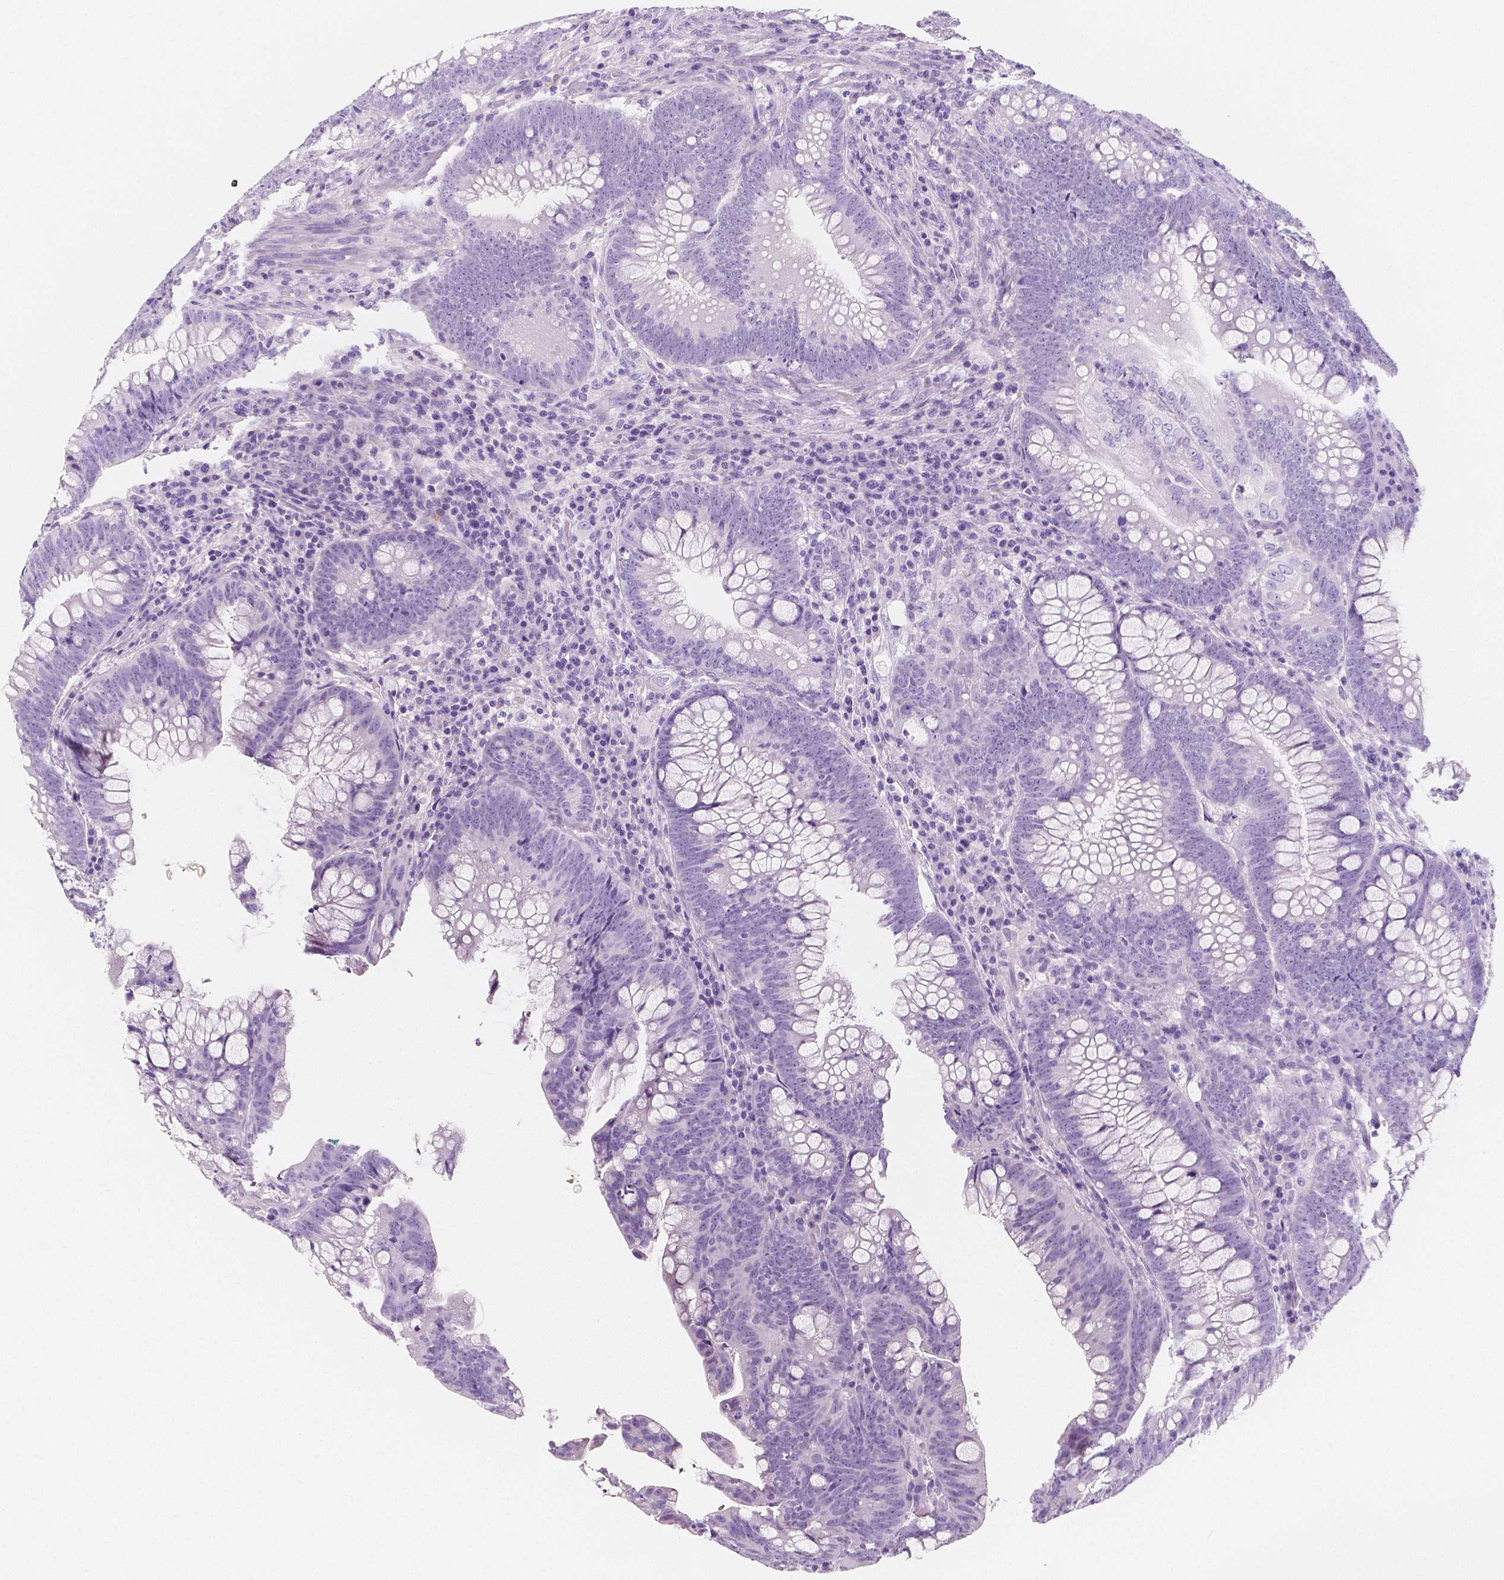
{"staining": {"intensity": "negative", "quantity": "none", "location": "none"}, "tissue": "colorectal cancer", "cell_type": "Tumor cells", "image_type": "cancer", "snomed": [{"axis": "morphology", "description": "Adenocarcinoma, NOS"}, {"axis": "topography", "description": "Colon"}], "caption": "An immunohistochemistry (IHC) image of adenocarcinoma (colorectal) is shown. There is no staining in tumor cells of adenocarcinoma (colorectal).", "gene": "MAP1A", "patient": {"sex": "male", "age": 62}}